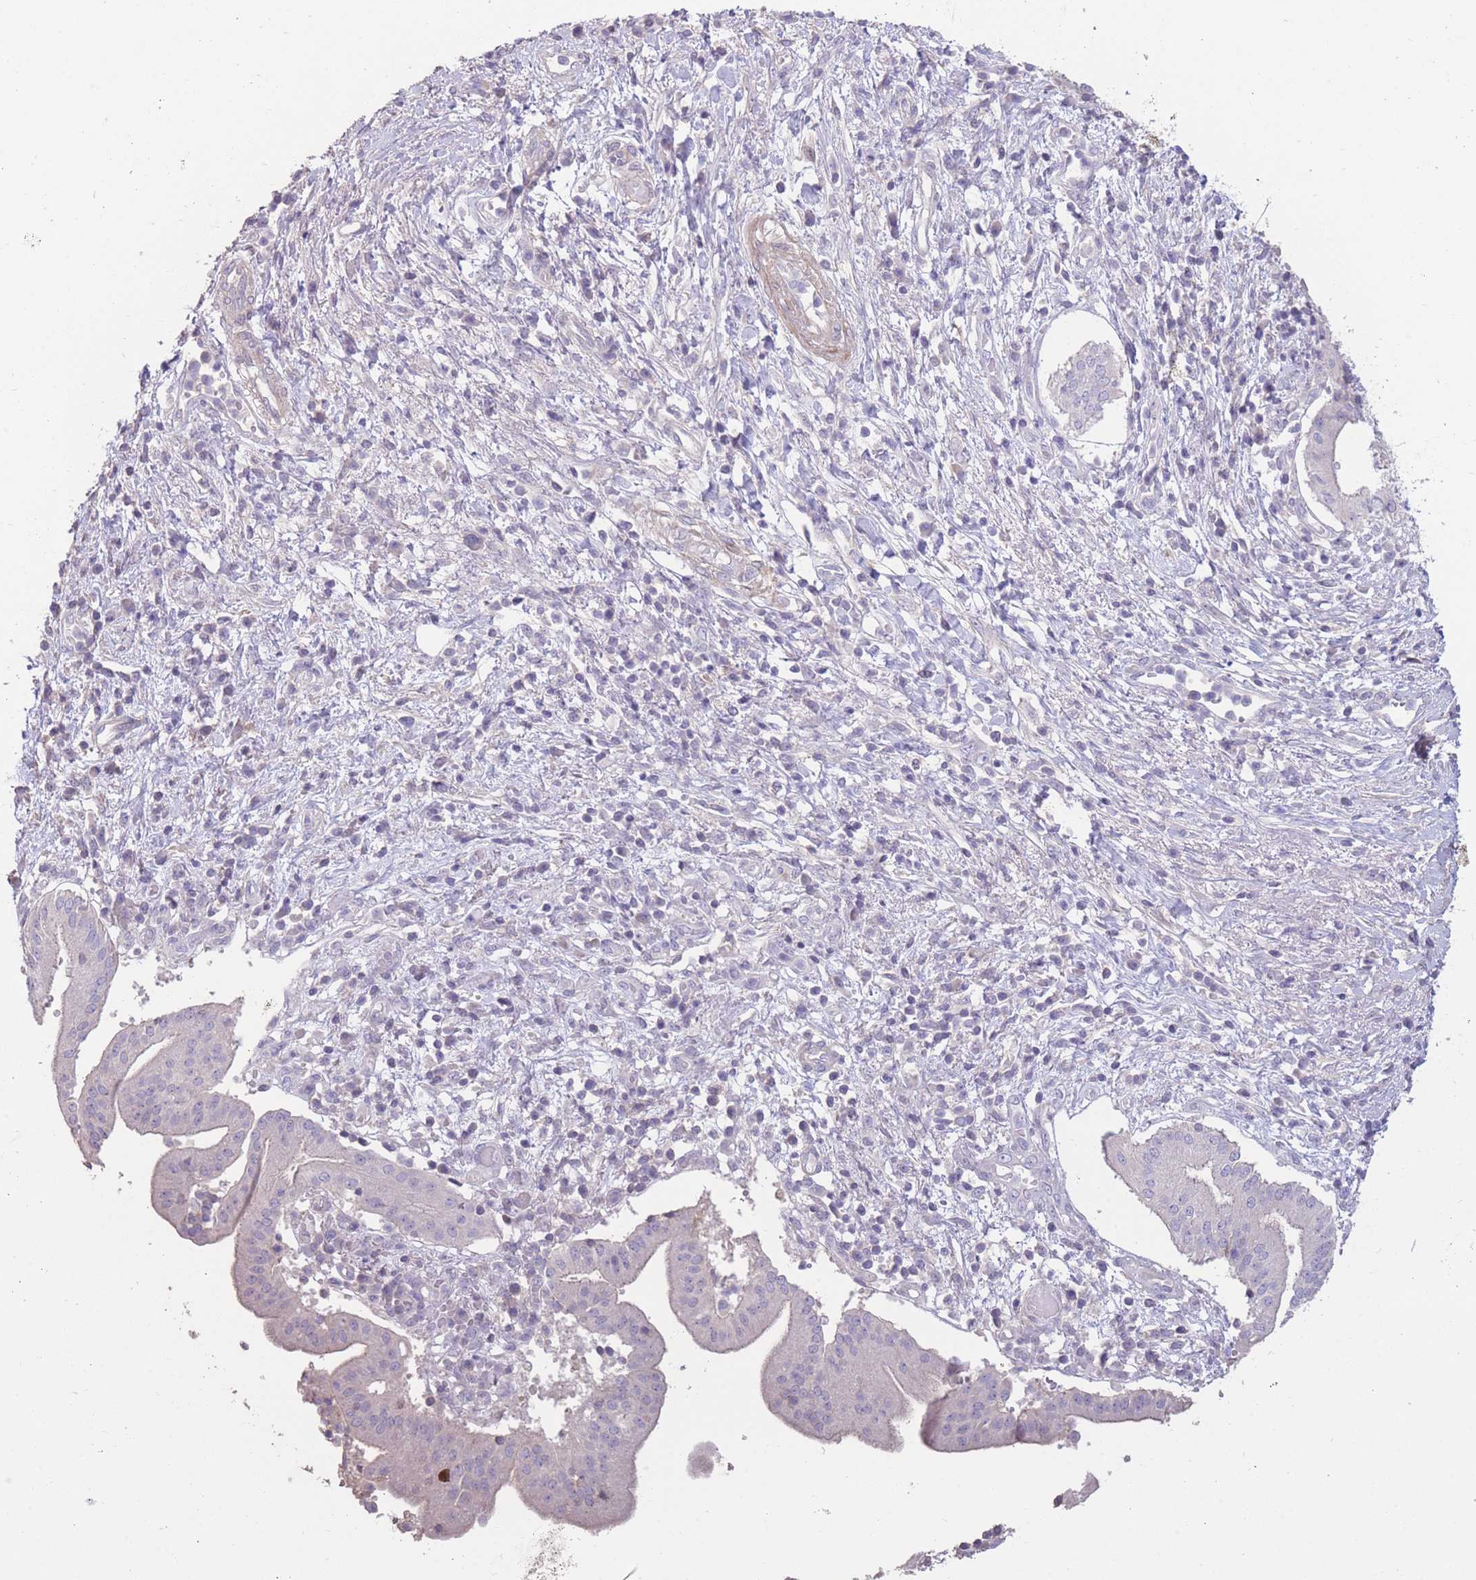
{"staining": {"intensity": "negative", "quantity": "none", "location": "none"}, "tissue": "pancreatic cancer", "cell_type": "Tumor cells", "image_type": "cancer", "snomed": [{"axis": "morphology", "description": "Adenocarcinoma, NOS"}, {"axis": "topography", "description": "Pancreas"}], "caption": "Immunohistochemical staining of human pancreatic cancer (adenocarcinoma) shows no significant expression in tumor cells. (Brightfield microscopy of DAB (3,3'-diaminobenzidine) immunohistochemistry at high magnification).", "gene": "RSPH10B", "patient": {"sex": "male", "age": 68}}